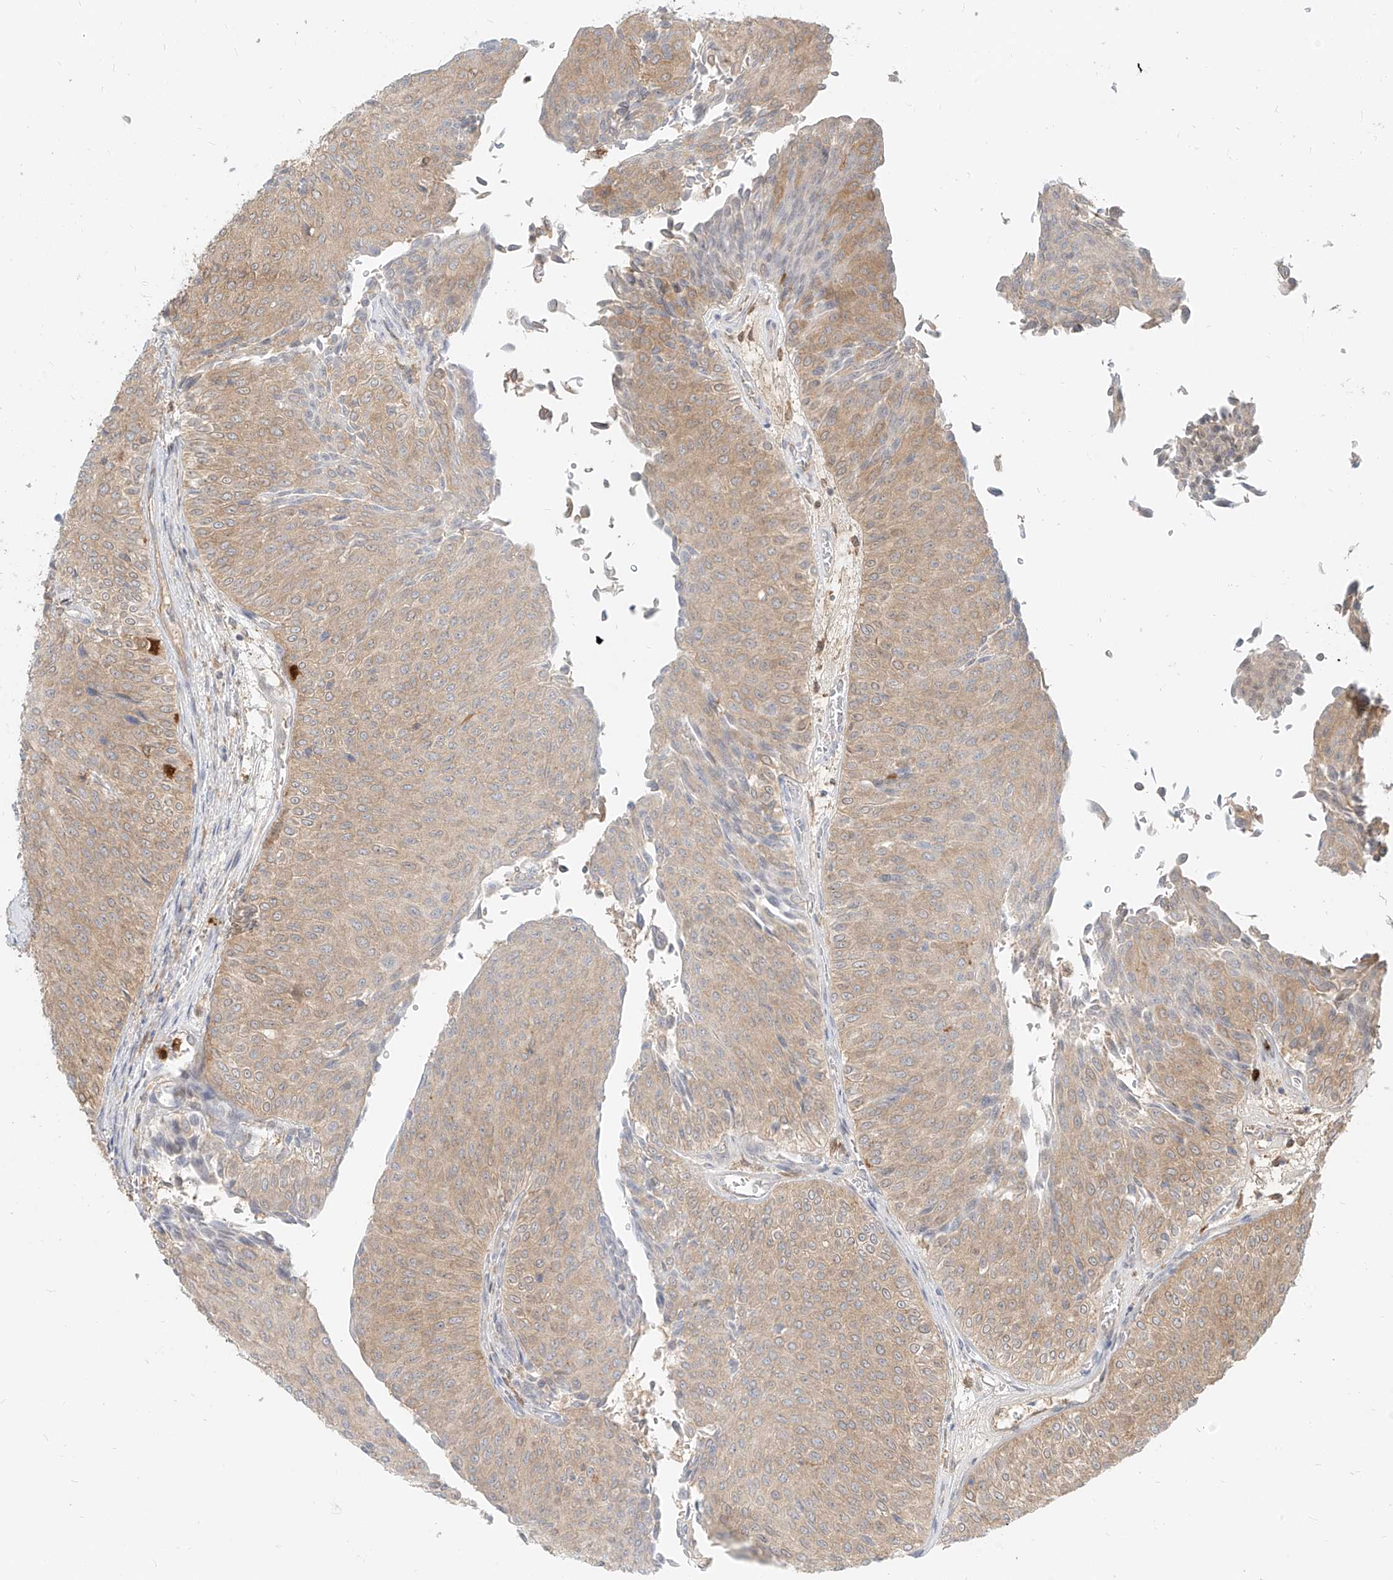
{"staining": {"intensity": "weak", "quantity": ">75%", "location": "cytoplasmic/membranous"}, "tissue": "urothelial cancer", "cell_type": "Tumor cells", "image_type": "cancer", "snomed": [{"axis": "morphology", "description": "Urothelial carcinoma, Low grade"}, {"axis": "topography", "description": "Urinary bladder"}], "caption": "Tumor cells exhibit low levels of weak cytoplasmic/membranous staining in approximately >75% of cells in human urothelial cancer.", "gene": "PGD", "patient": {"sex": "male", "age": 78}}